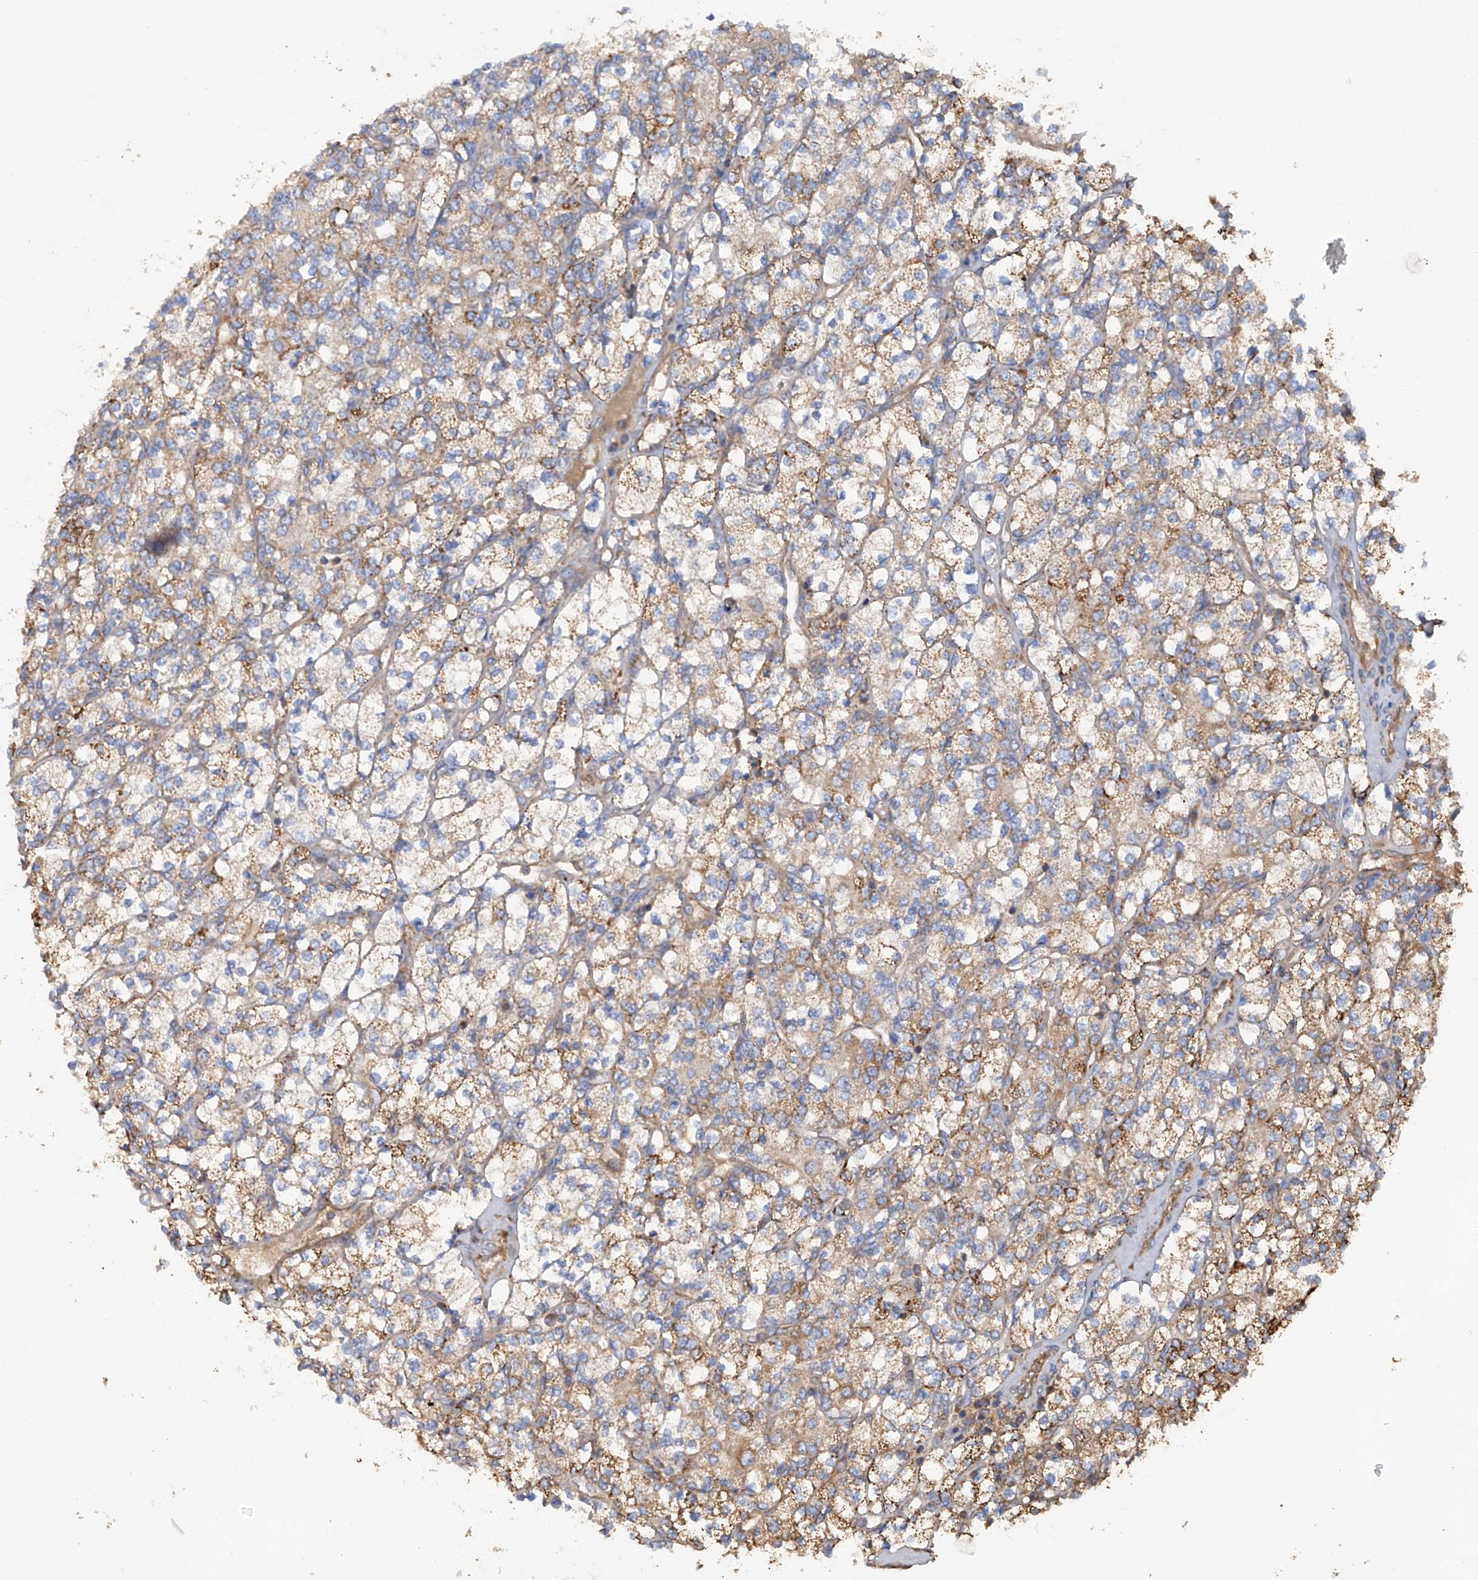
{"staining": {"intensity": "moderate", "quantity": "25%-75%", "location": "cytoplasmic/membranous"}, "tissue": "renal cancer", "cell_type": "Tumor cells", "image_type": "cancer", "snomed": [{"axis": "morphology", "description": "Adenocarcinoma, NOS"}, {"axis": "topography", "description": "Kidney"}], "caption": "Moderate cytoplasmic/membranous expression for a protein is identified in about 25%-75% of tumor cells of renal adenocarcinoma using immunohistochemistry.", "gene": "ASCC3", "patient": {"sex": "male", "age": 77}}